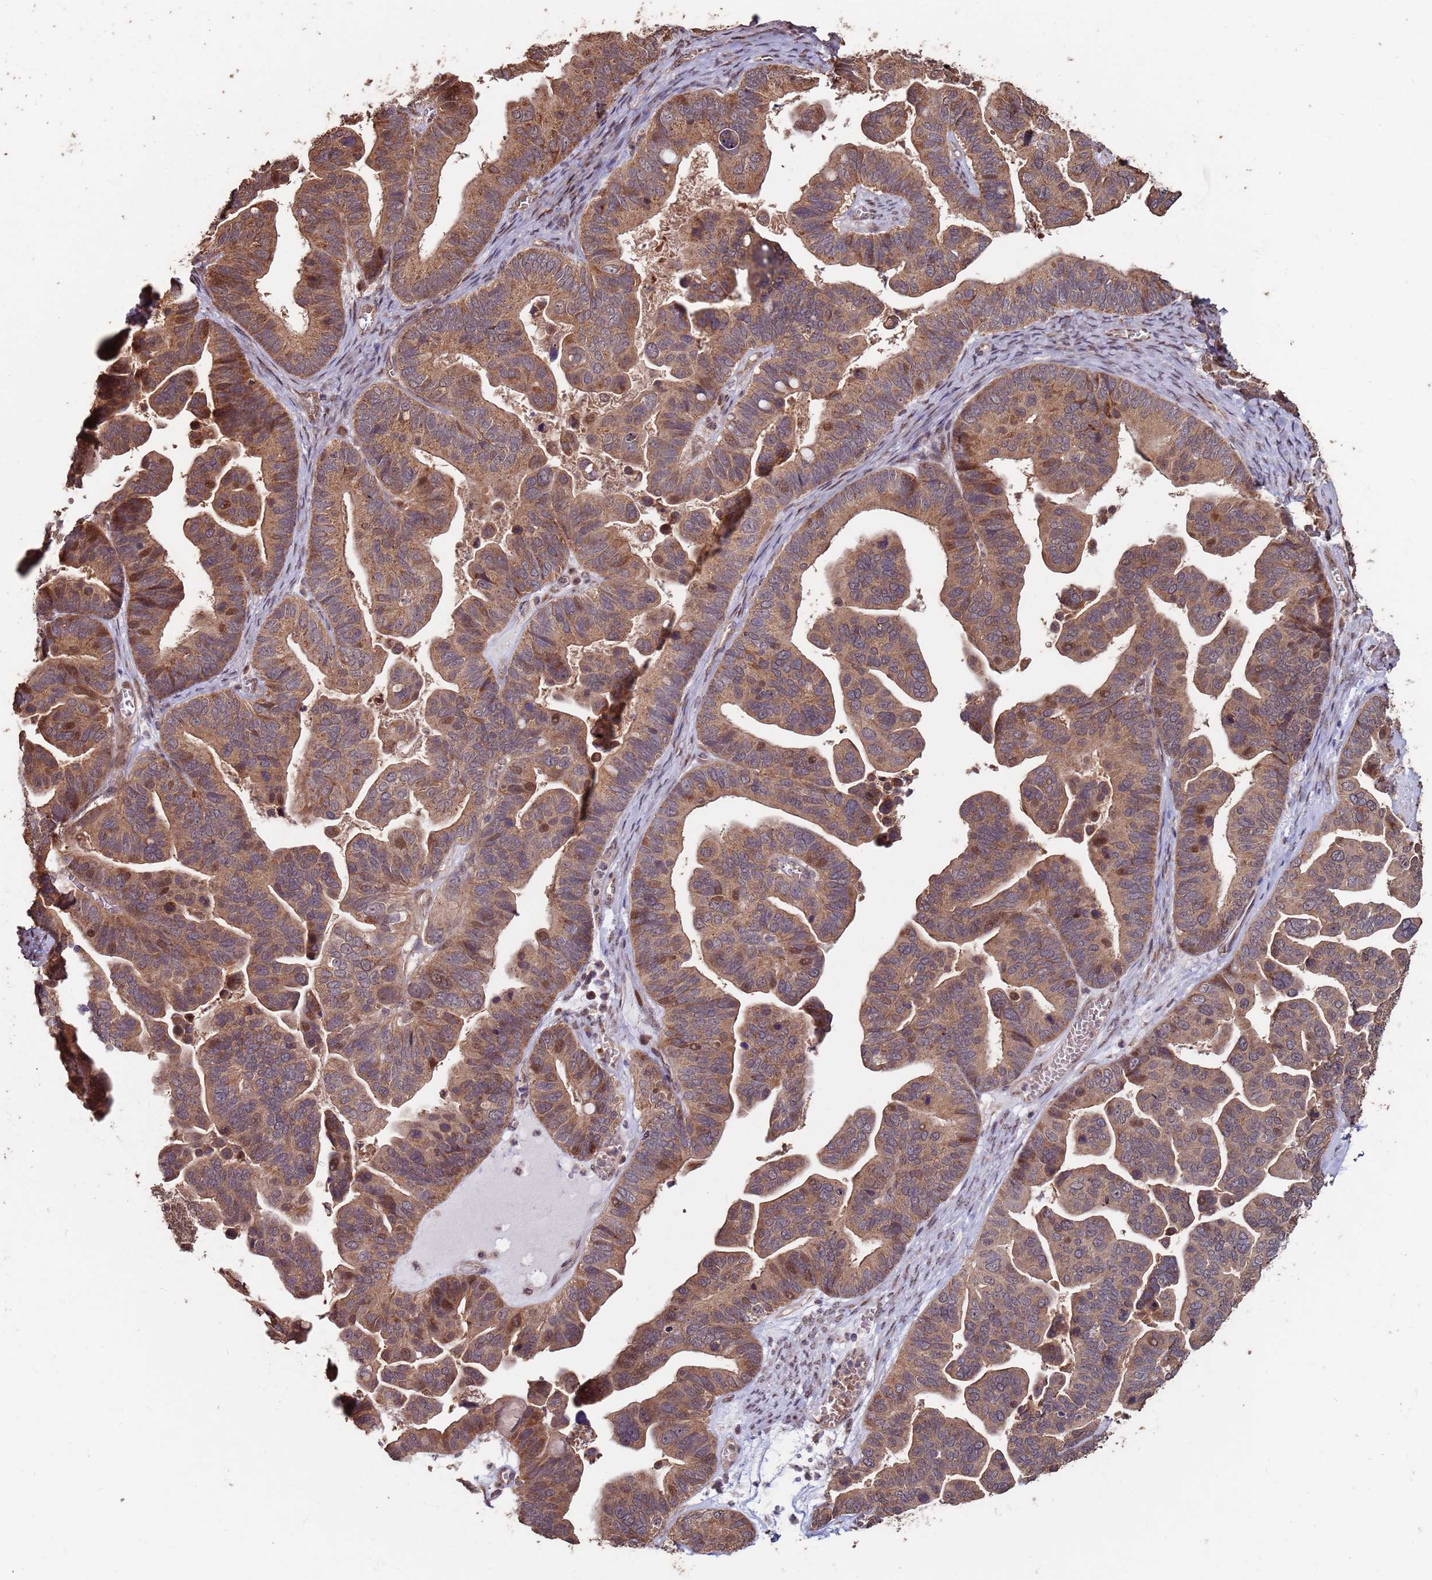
{"staining": {"intensity": "moderate", "quantity": ">75%", "location": "cytoplasmic/membranous,nuclear"}, "tissue": "ovarian cancer", "cell_type": "Tumor cells", "image_type": "cancer", "snomed": [{"axis": "morphology", "description": "Cystadenocarcinoma, serous, NOS"}, {"axis": "topography", "description": "Ovary"}], "caption": "IHC image of neoplastic tissue: ovarian cancer (serous cystadenocarcinoma) stained using IHC shows medium levels of moderate protein expression localized specifically in the cytoplasmic/membranous and nuclear of tumor cells, appearing as a cytoplasmic/membranous and nuclear brown color.", "gene": "PRR7", "patient": {"sex": "female", "age": 56}}